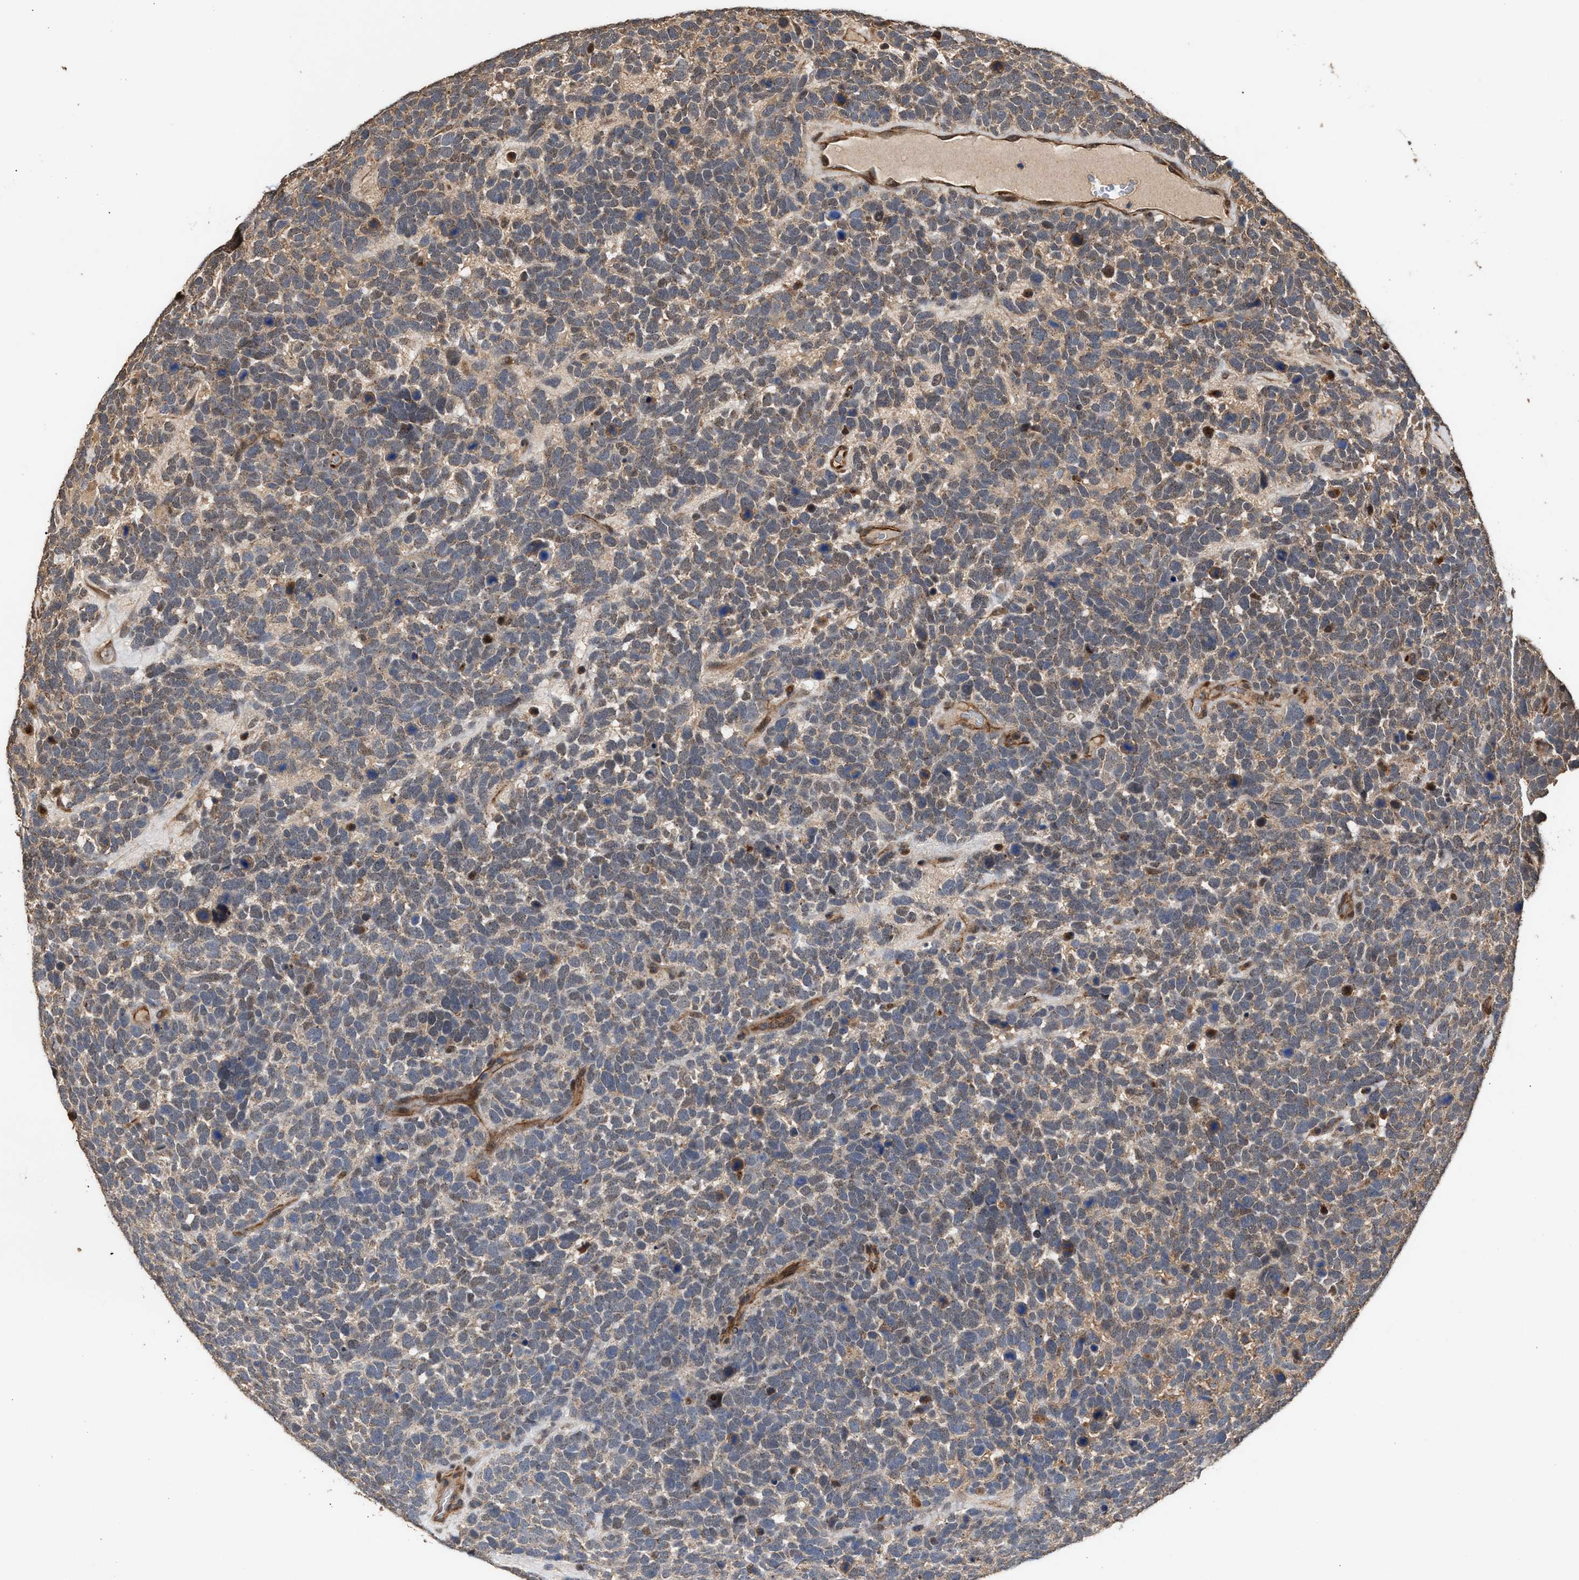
{"staining": {"intensity": "weak", "quantity": "25%-75%", "location": "cytoplasmic/membranous"}, "tissue": "urothelial cancer", "cell_type": "Tumor cells", "image_type": "cancer", "snomed": [{"axis": "morphology", "description": "Urothelial carcinoma, High grade"}, {"axis": "topography", "description": "Urinary bladder"}], "caption": "Immunohistochemical staining of urothelial carcinoma (high-grade) displays low levels of weak cytoplasmic/membranous protein staining in approximately 25%-75% of tumor cells.", "gene": "ZNHIT6", "patient": {"sex": "female", "age": 82}}